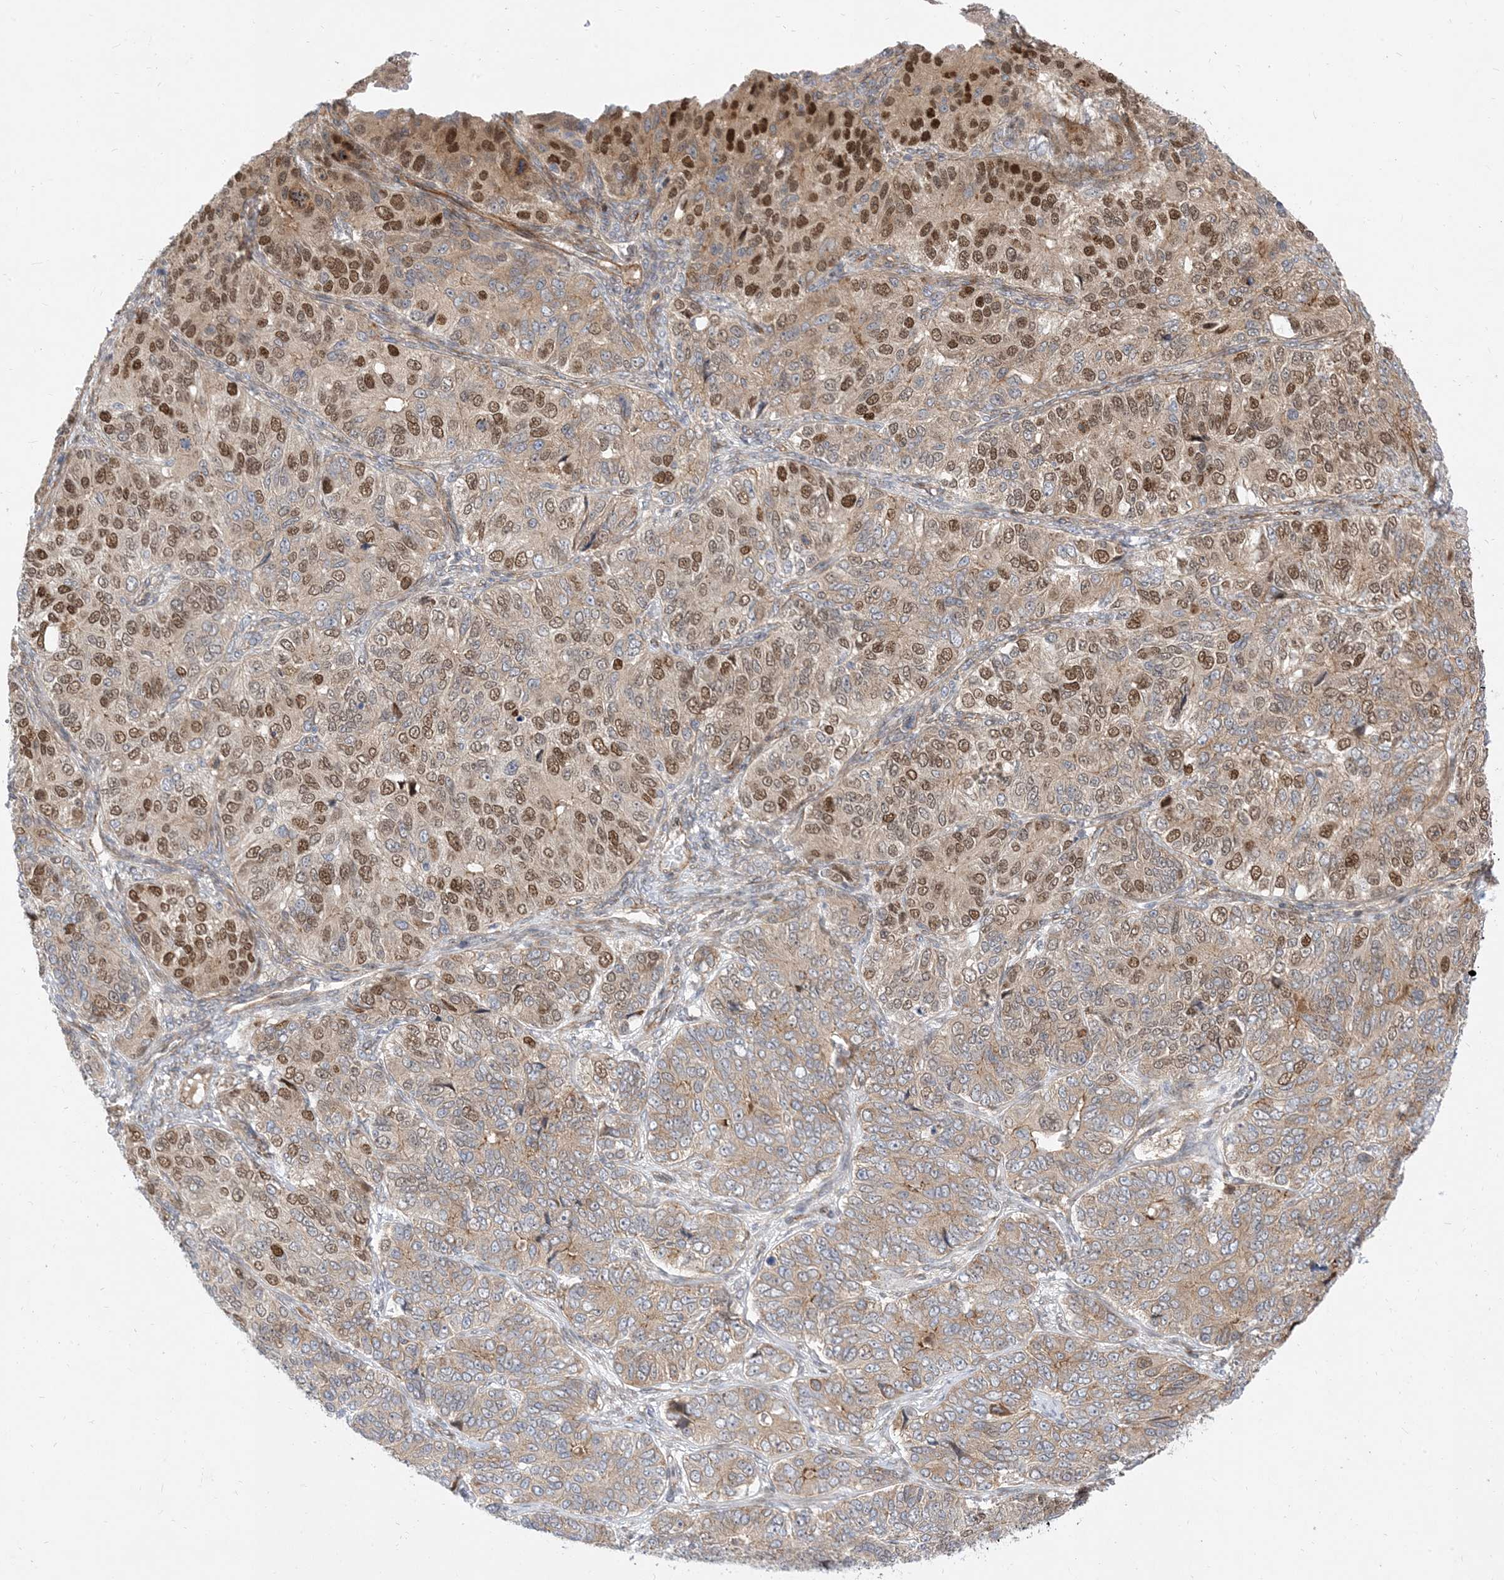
{"staining": {"intensity": "moderate", "quantity": ">75%", "location": "cytoplasmic/membranous,nuclear"}, "tissue": "ovarian cancer", "cell_type": "Tumor cells", "image_type": "cancer", "snomed": [{"axis": "morphology", "description": "Carcinoma, endometroid"}, {"axis": "topography", "description": "Ovary"}], "caption": "Tumor cells exhibit medium levels of moderate cytoplasmic/membranous and nuclear expression in about >75% of cells in ovarian cancer. Using DAB (brown) and hematoxylin (blue) stains, captured at high magnification using brightfield microscopy.", "gene": "TYSND1", "patient": {"sex": "female", "age": 51}}